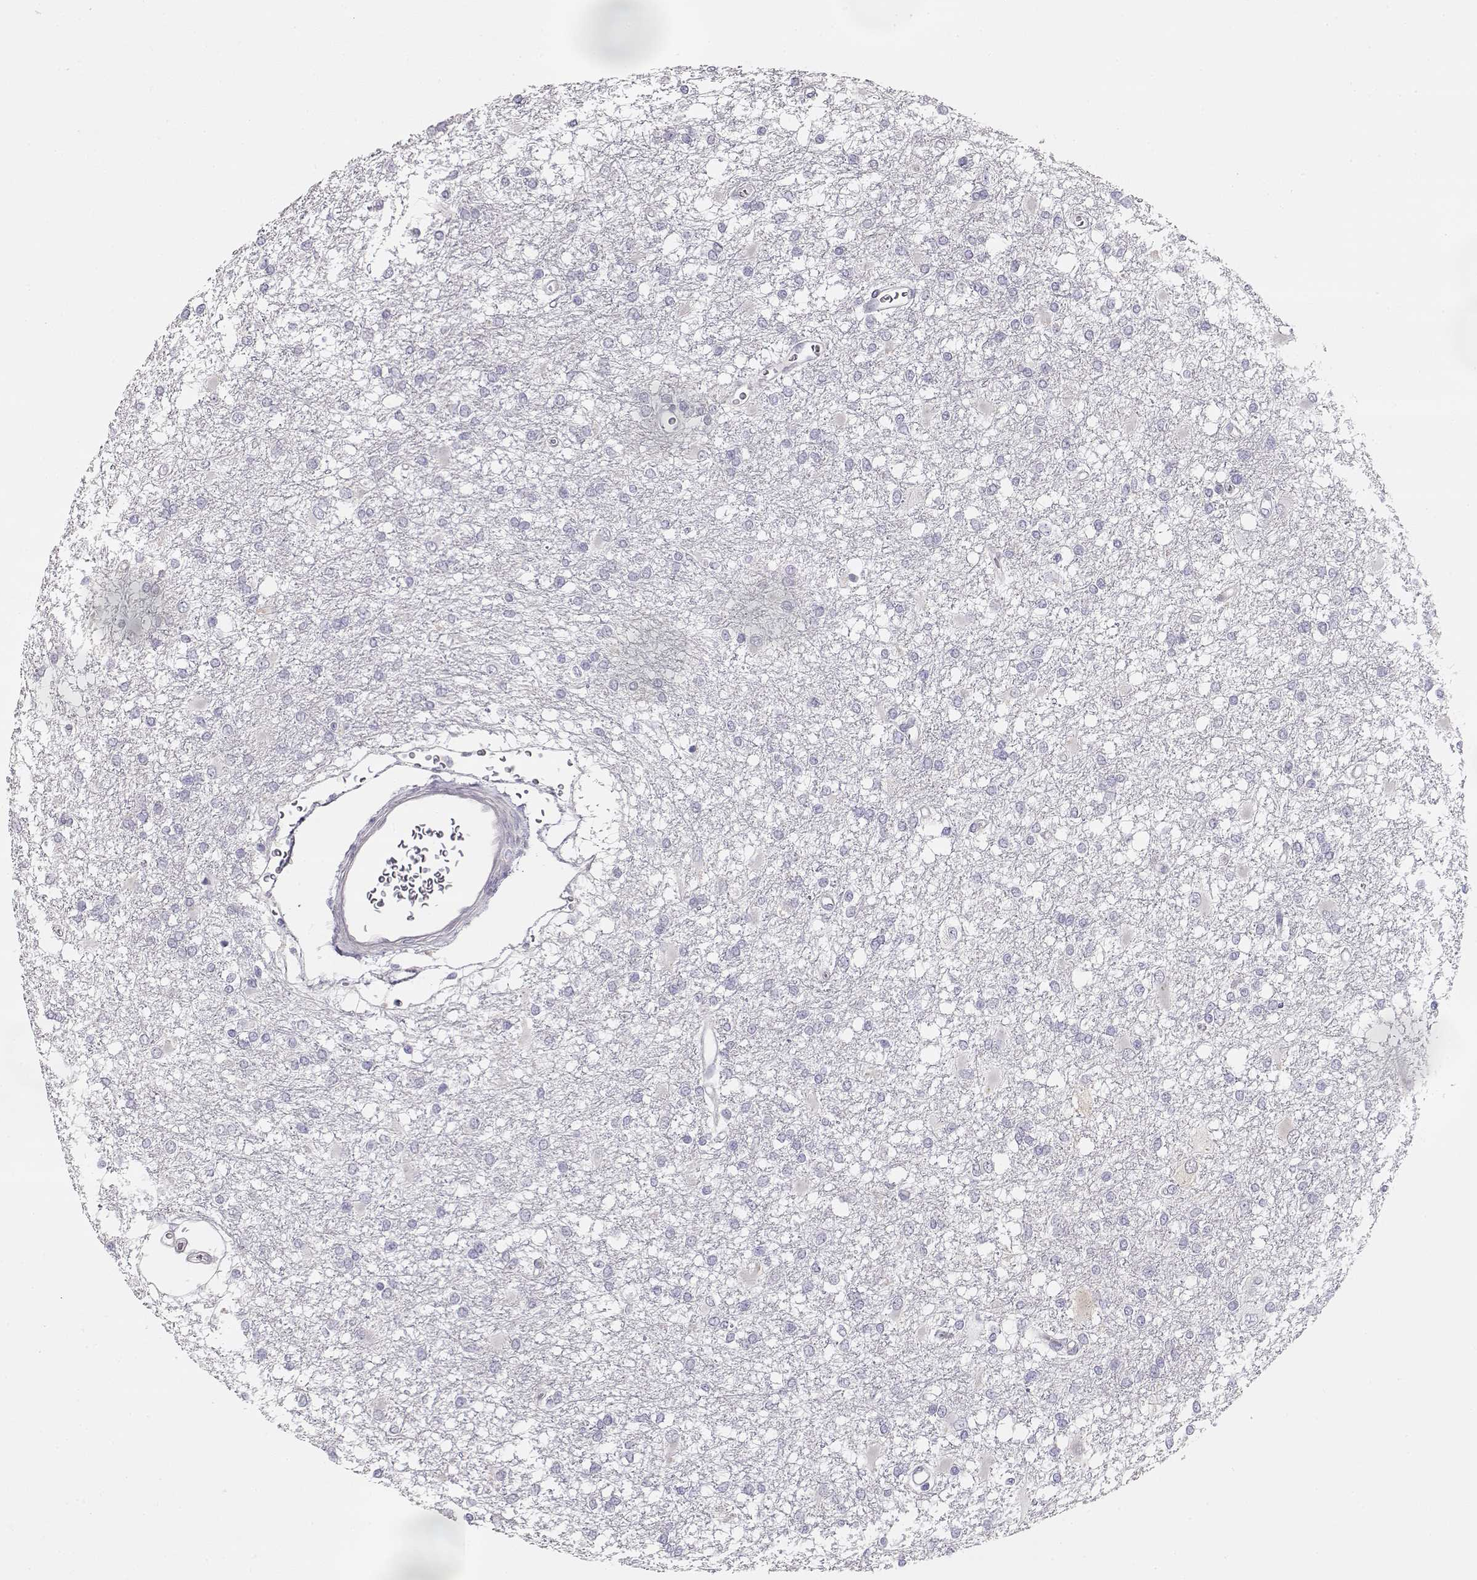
{"staining": {"intensity": "negative", "quantity": "none", "location": "none"}, "tissue": "glioma", "cell_type": "Tumor cells", "image_type": "cancer", "snomed": [{"axis": "morphology", "description": "Glioma, malignant, High grade"}, {"axis": "topography", "description": "Cerebral cortex"}], "caption": "DAB (3,3'-diaminobenzidine) immunohistochemical staining of glioma displays no significant positivity in tumor cells.", "gene": "GLIPR1L2", "patient": {"sex": "male", "age": 79}}